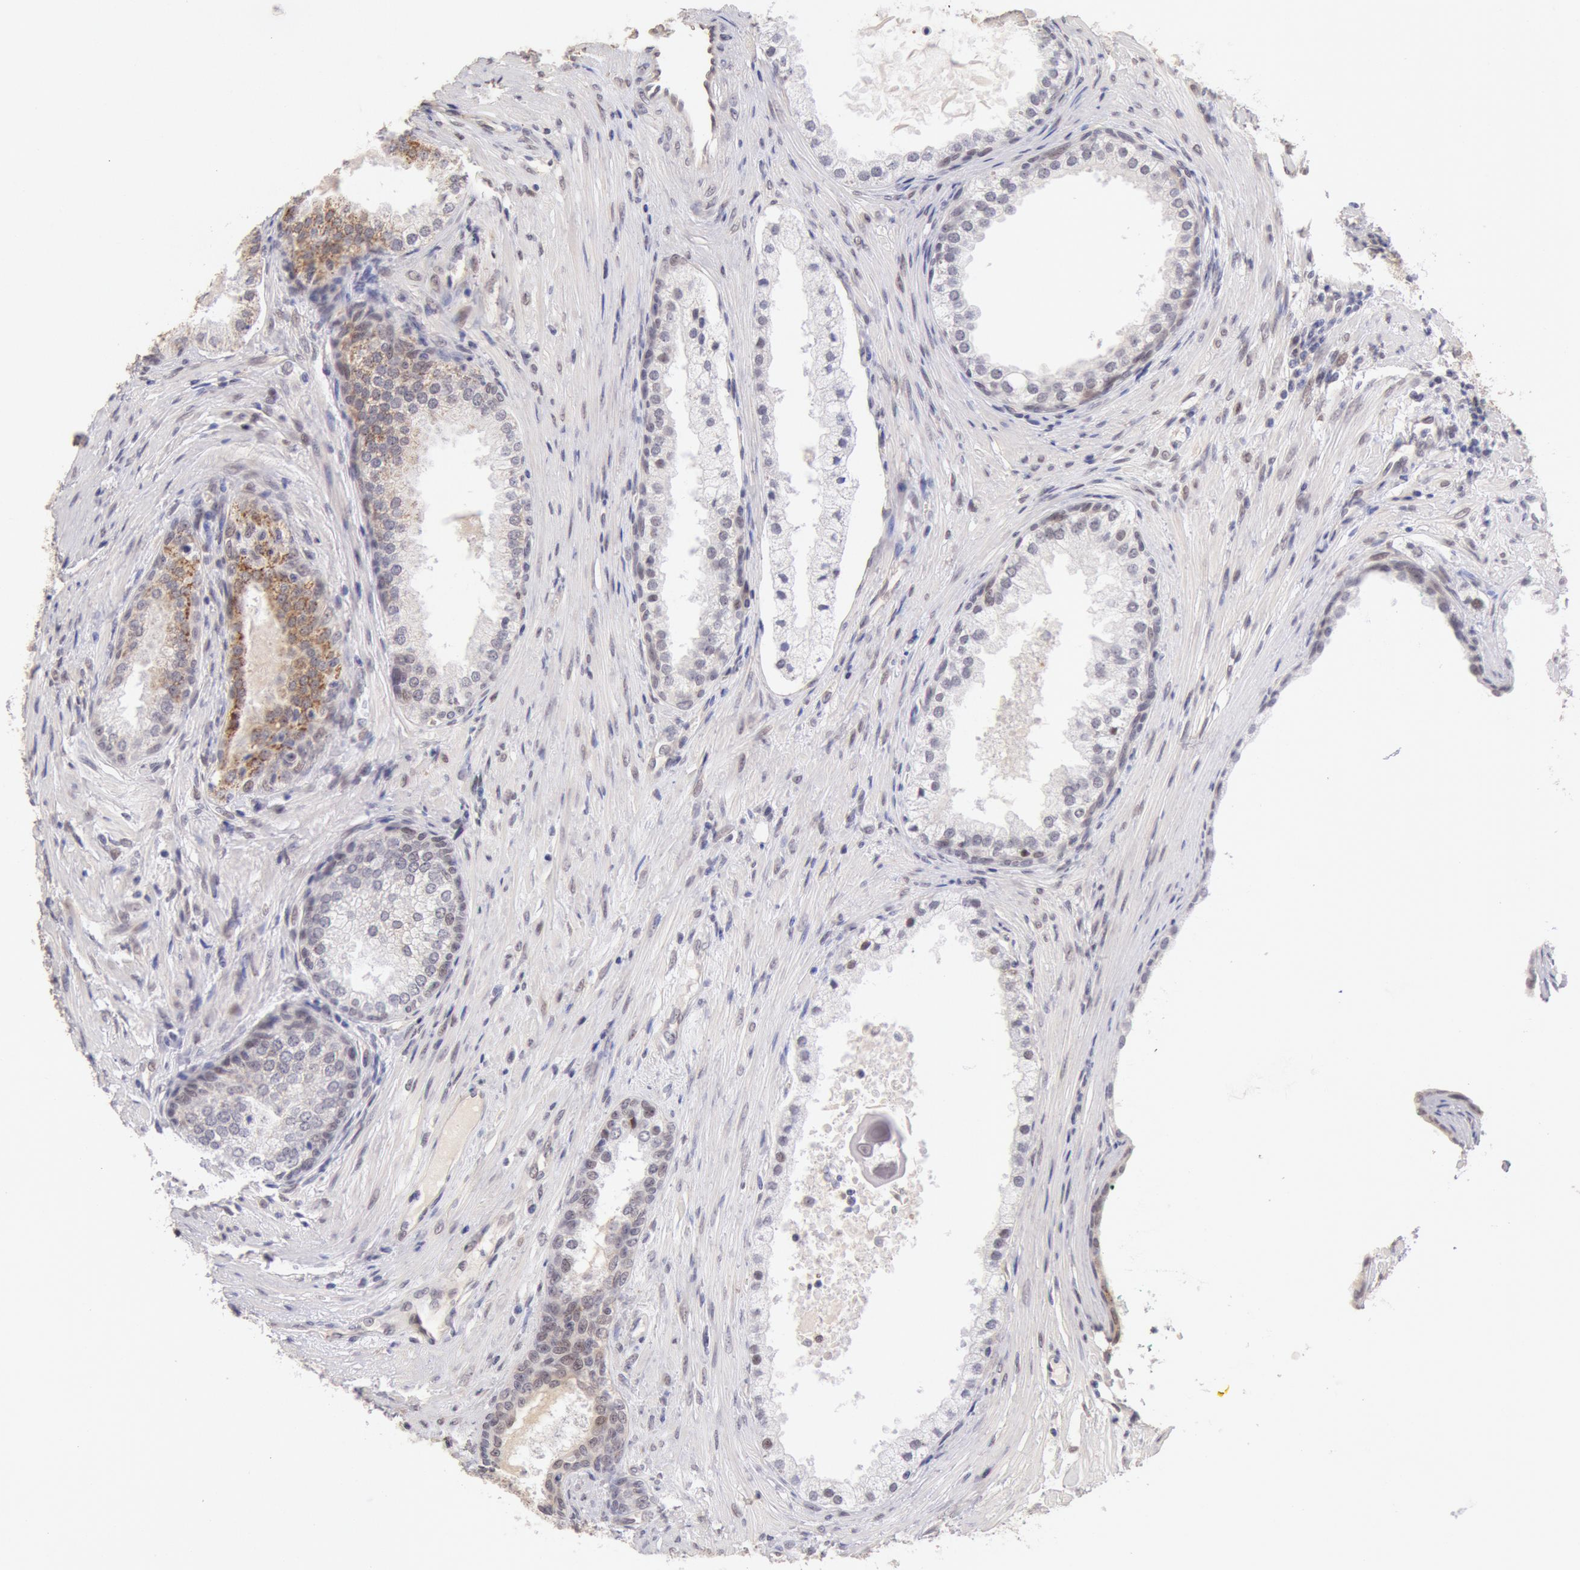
{"staining": {"intensity": "strong", "quantity": ">75%", "location": "nuclear"}, "tissue": "prostate cancer", "cell_type": "Tumor cells", "image_type": "cancer", "snomed": [{"axis": "morphology", "description": "Adenocarcinoma, Medium grade"}, {"axis": "topography", "description": "Prostate"}], "caption": "Approximately >75% of tumor cells in prostate adenocarcinoma (medium-grade) reveal strong nuclear protein staining as visualized by brown immunohistochemical staining.", "gene": "CDKN2B", "patient": {"sex": "male", "age": 70}}